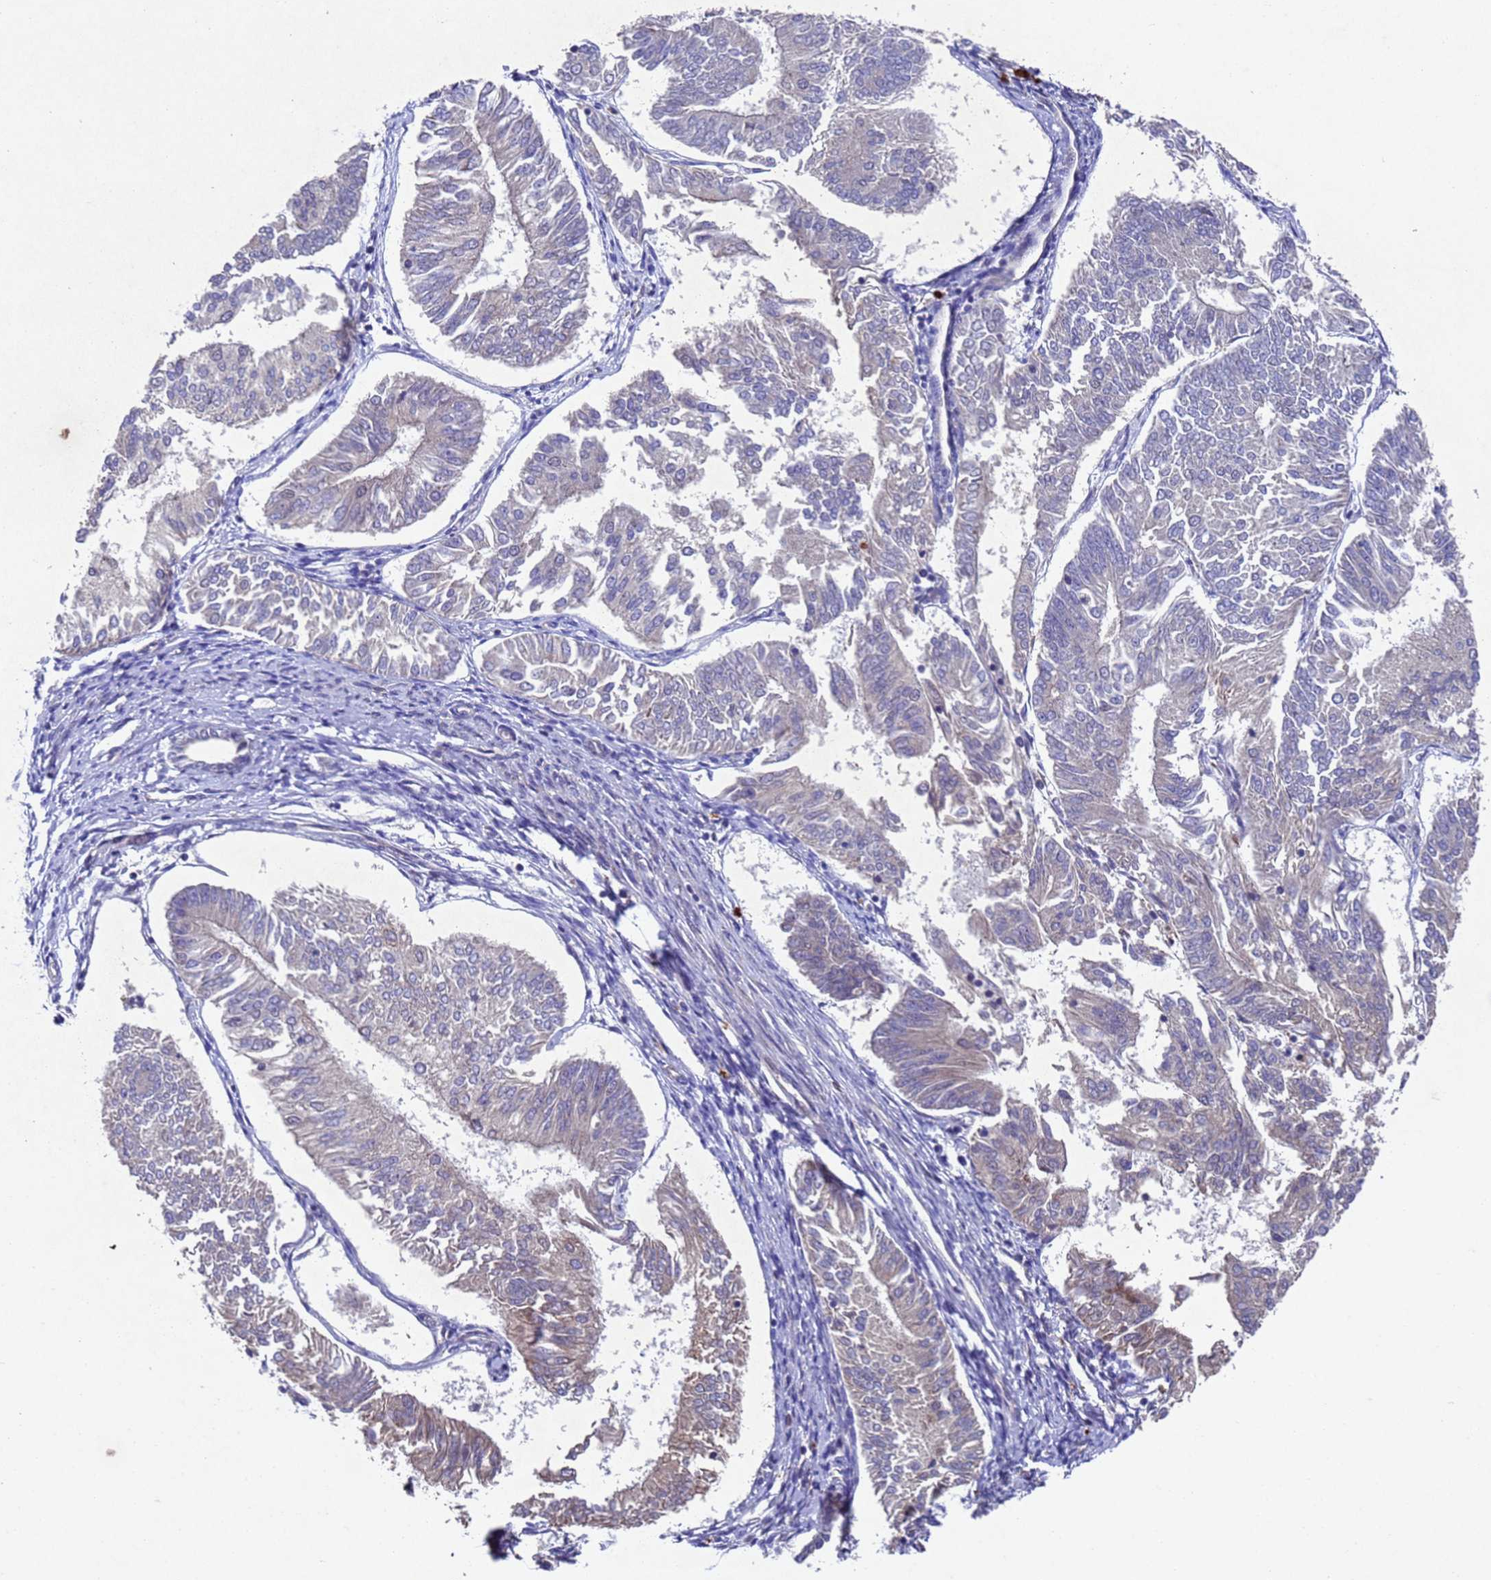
{"staining": {"intensity": "weak", "quantity": "<25%", "location": "cytoplasmic/membranous"}, "tissue": "endometrial cancer", "cell_type": "Tumor cells", "image_type": "cancer", "snomed": [{"axis": "morphology", "description": "Adenocarcinoma, NOS"}, {"axis": "topography", "description": "Endometrium"}], "caption": "The histopathology image exhibits no staining of tumor cells in endometrial cancer. (IHC, brightfield microscopy, high magnification).", "gene": "TBK1", "patient": {"sex": "female", "age": 58}}